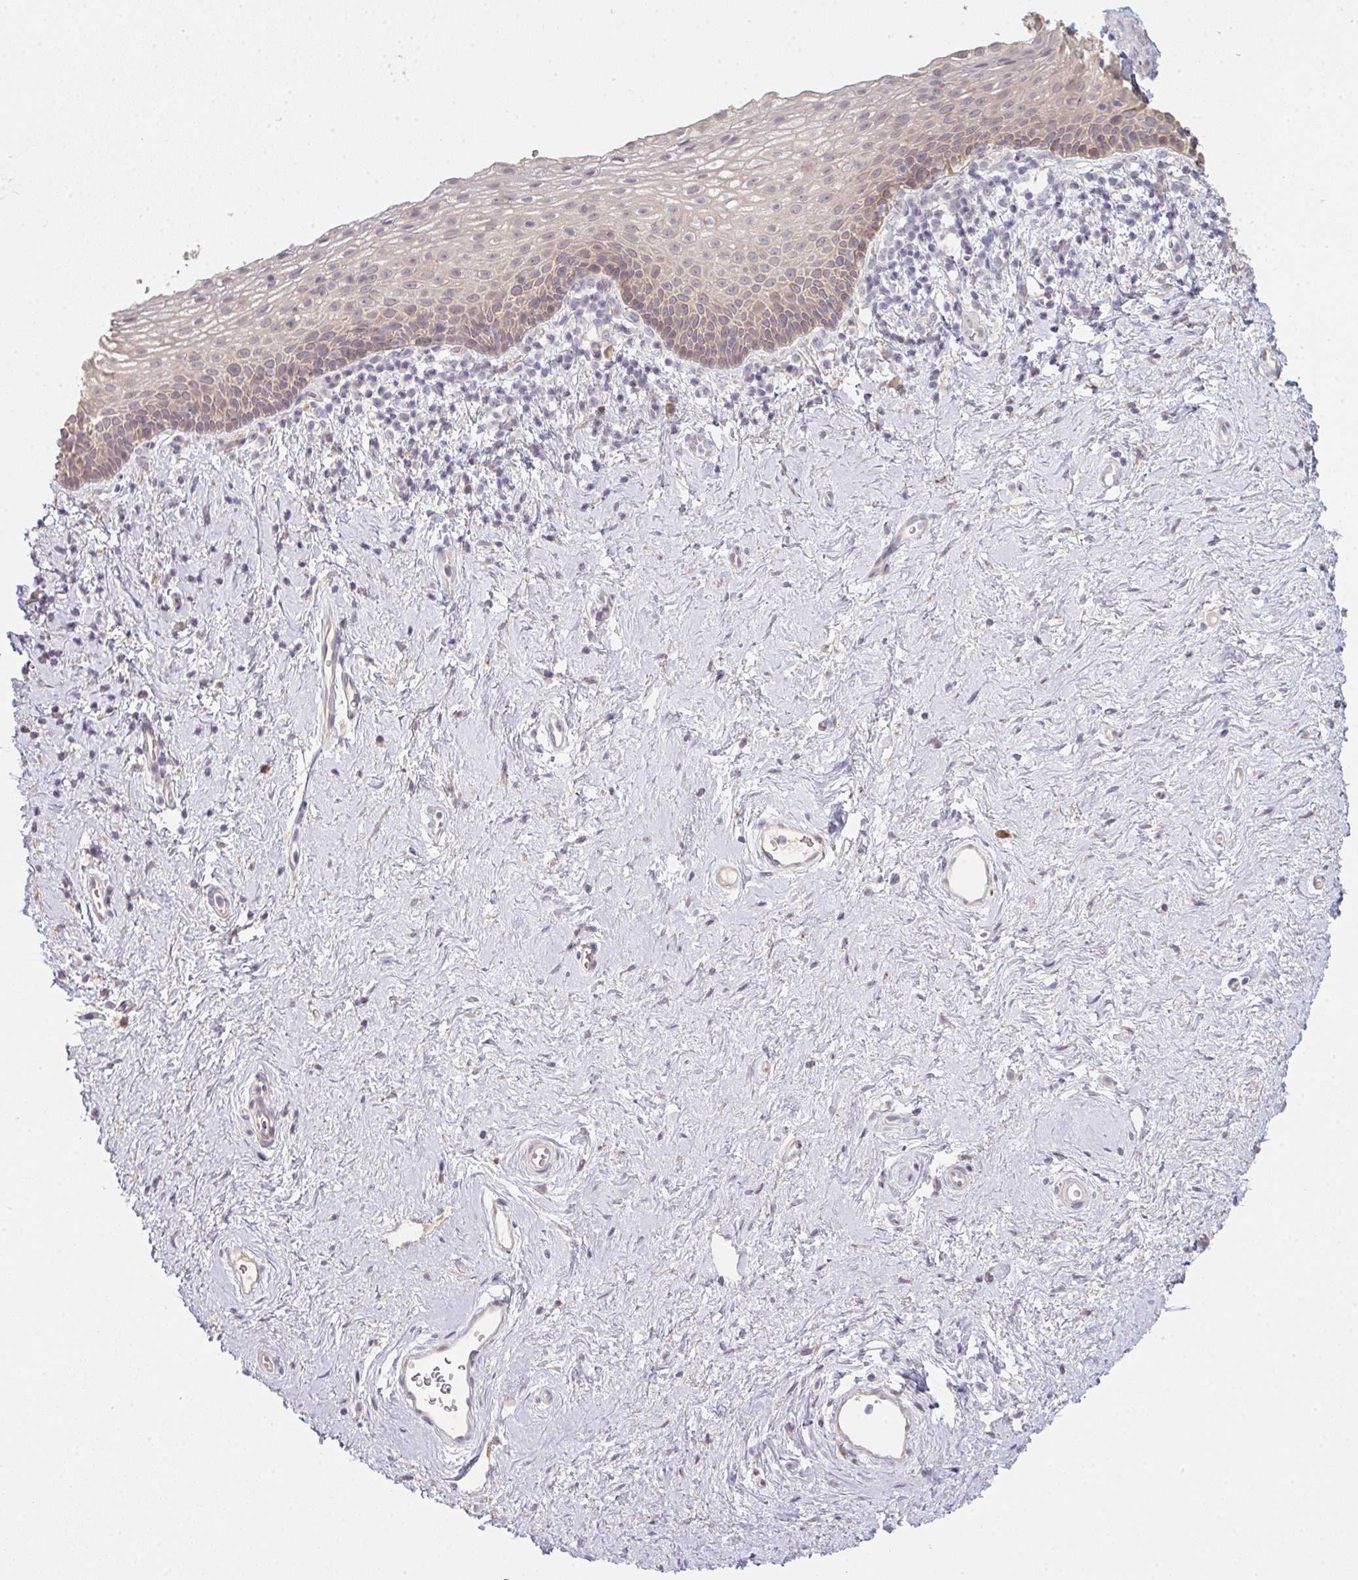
{"staining": {"intensity": "weak", "quantity": "<25%", "location": "cytoplasmic/membranous"}, "tissue": "vagina", "cell_type": "Squamous epithelial cells", "image_type": "normal", "snomed": [{"axis": "morphology", "description": "Normal tissue, NOS"}, {"axis": "topography", "description": "Vagina"}], "caption": "Immunohistochemistry (IHC) of unremarkable human vagina demonstrates no expression in squamous epithelial cells.", "gene": "TMEM237", "patient": {"sex": "female", "age": 61}}